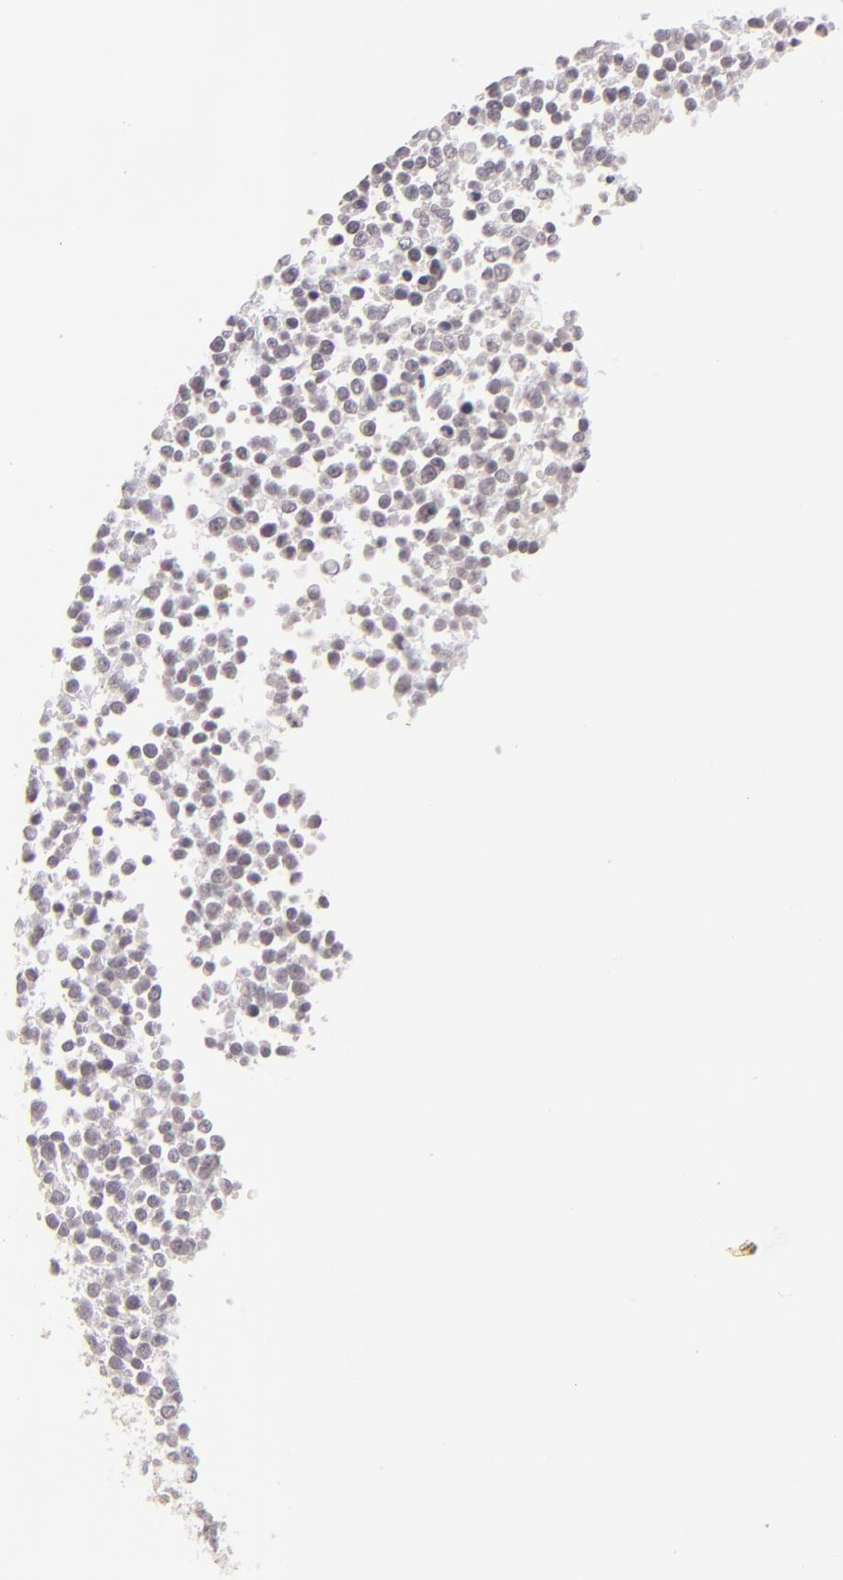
{"staining": {"intensity": "negative", "quantity": "none", "location": "none"}, "tissue": "glioma", "cell_type": "Tumor cells", "image_type": "cancer", "snomed": [{"axis": "morphology", "description": "Glioma, malignant, High grade"}, {"axis": "topography", "description": "Brain"}], "caption": "High-grade glioma (malignant) was stained to show a protein in brown. There is no significant staining in tumor cells.", "gene": "DLG3", "patient": {"sex": "male", "age": 66}}